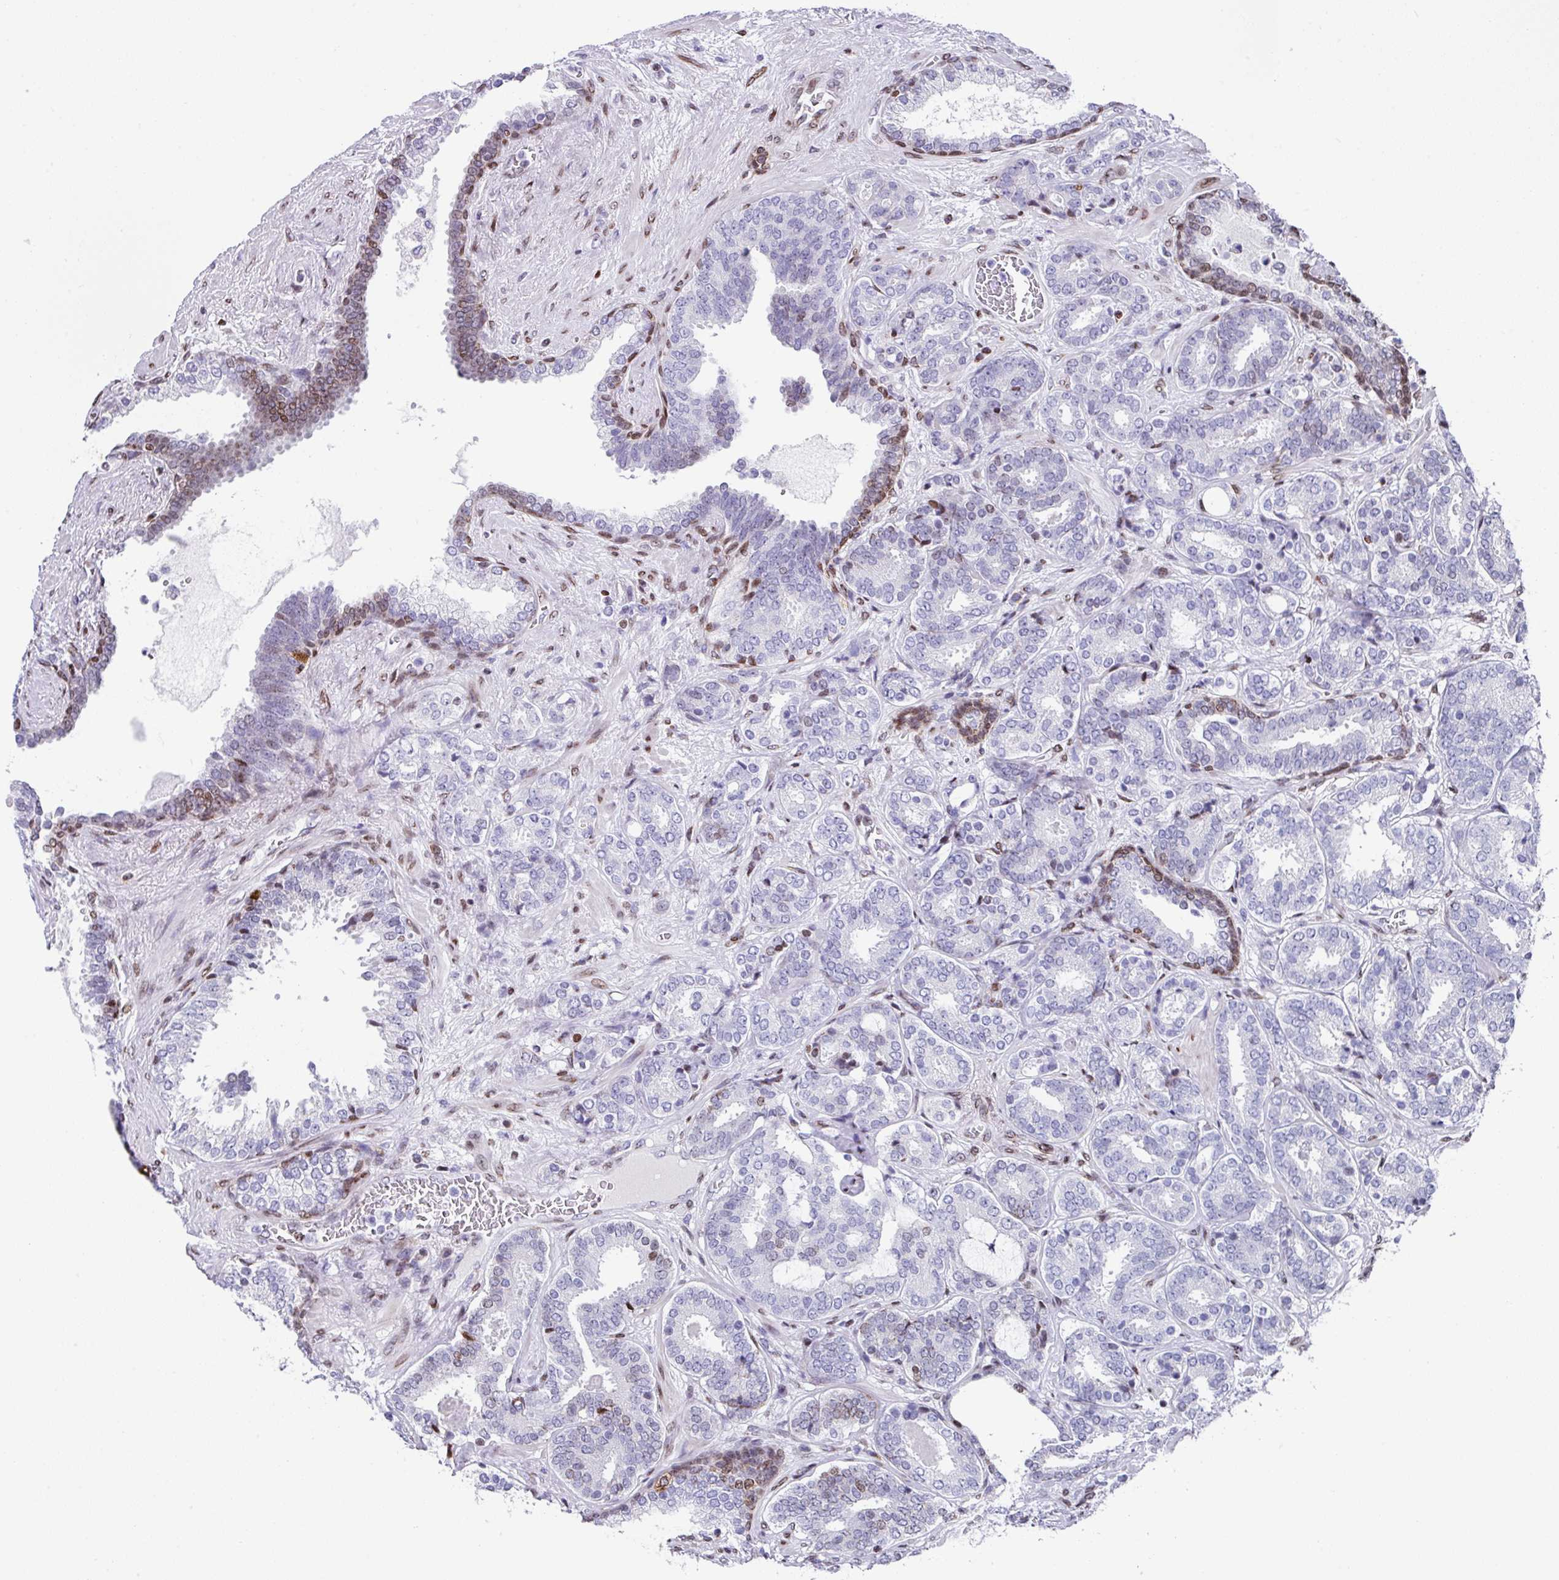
{"staining": {"intensity": "negative", "quantity": "none", "location": "none"}, "tissue": "prostate cancer", "cell_type": "Tumor cells", "image_type": "cancer", "snomed": [{"axis": "morphology", "description": "Adenocarcinoma, High grade"}, {"axis": "topography", "description": "Prostate"}], "caption": "IHC of prostate cancer (high-grade adenocarcinoma) exhibits no expression in tumor cells.", "gene": "TCF3", "patient": {"sex": "male", "age": 65}}